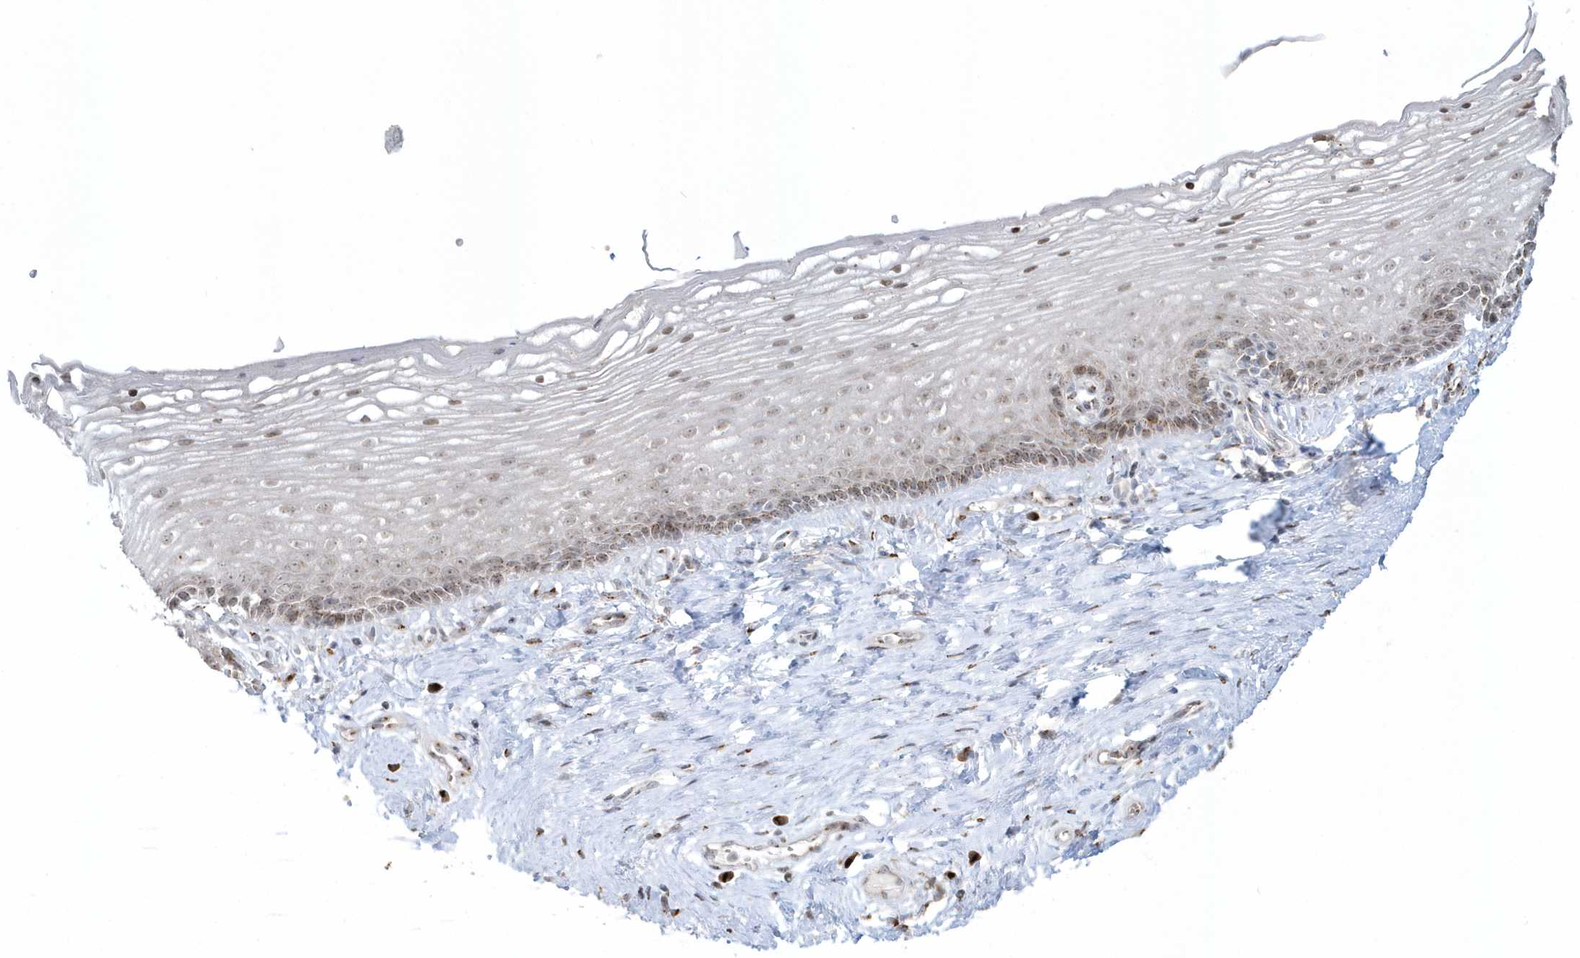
{"staining": {"intensity": "moderate", "quantity": "25%-75%", "location": "cytoplasmic/membranous"}, "tissue": "vagina", "cell_type": "Squamous epithelial cells", "image_type": "normal", "snomed": [{"axis": "morphology", "description": "Normal tissue, NOS"}, {"axis": "topography", "description": "Vagina"}], "caption": "This micrograph exhibits IHC staining of normal human vagina, with medium moderate cytoplasmic/membranous staining in about 25%-75% of squamous epithelial cells.", "gene": "DHFR", "patient": {"sex": "female", "age": 46}}